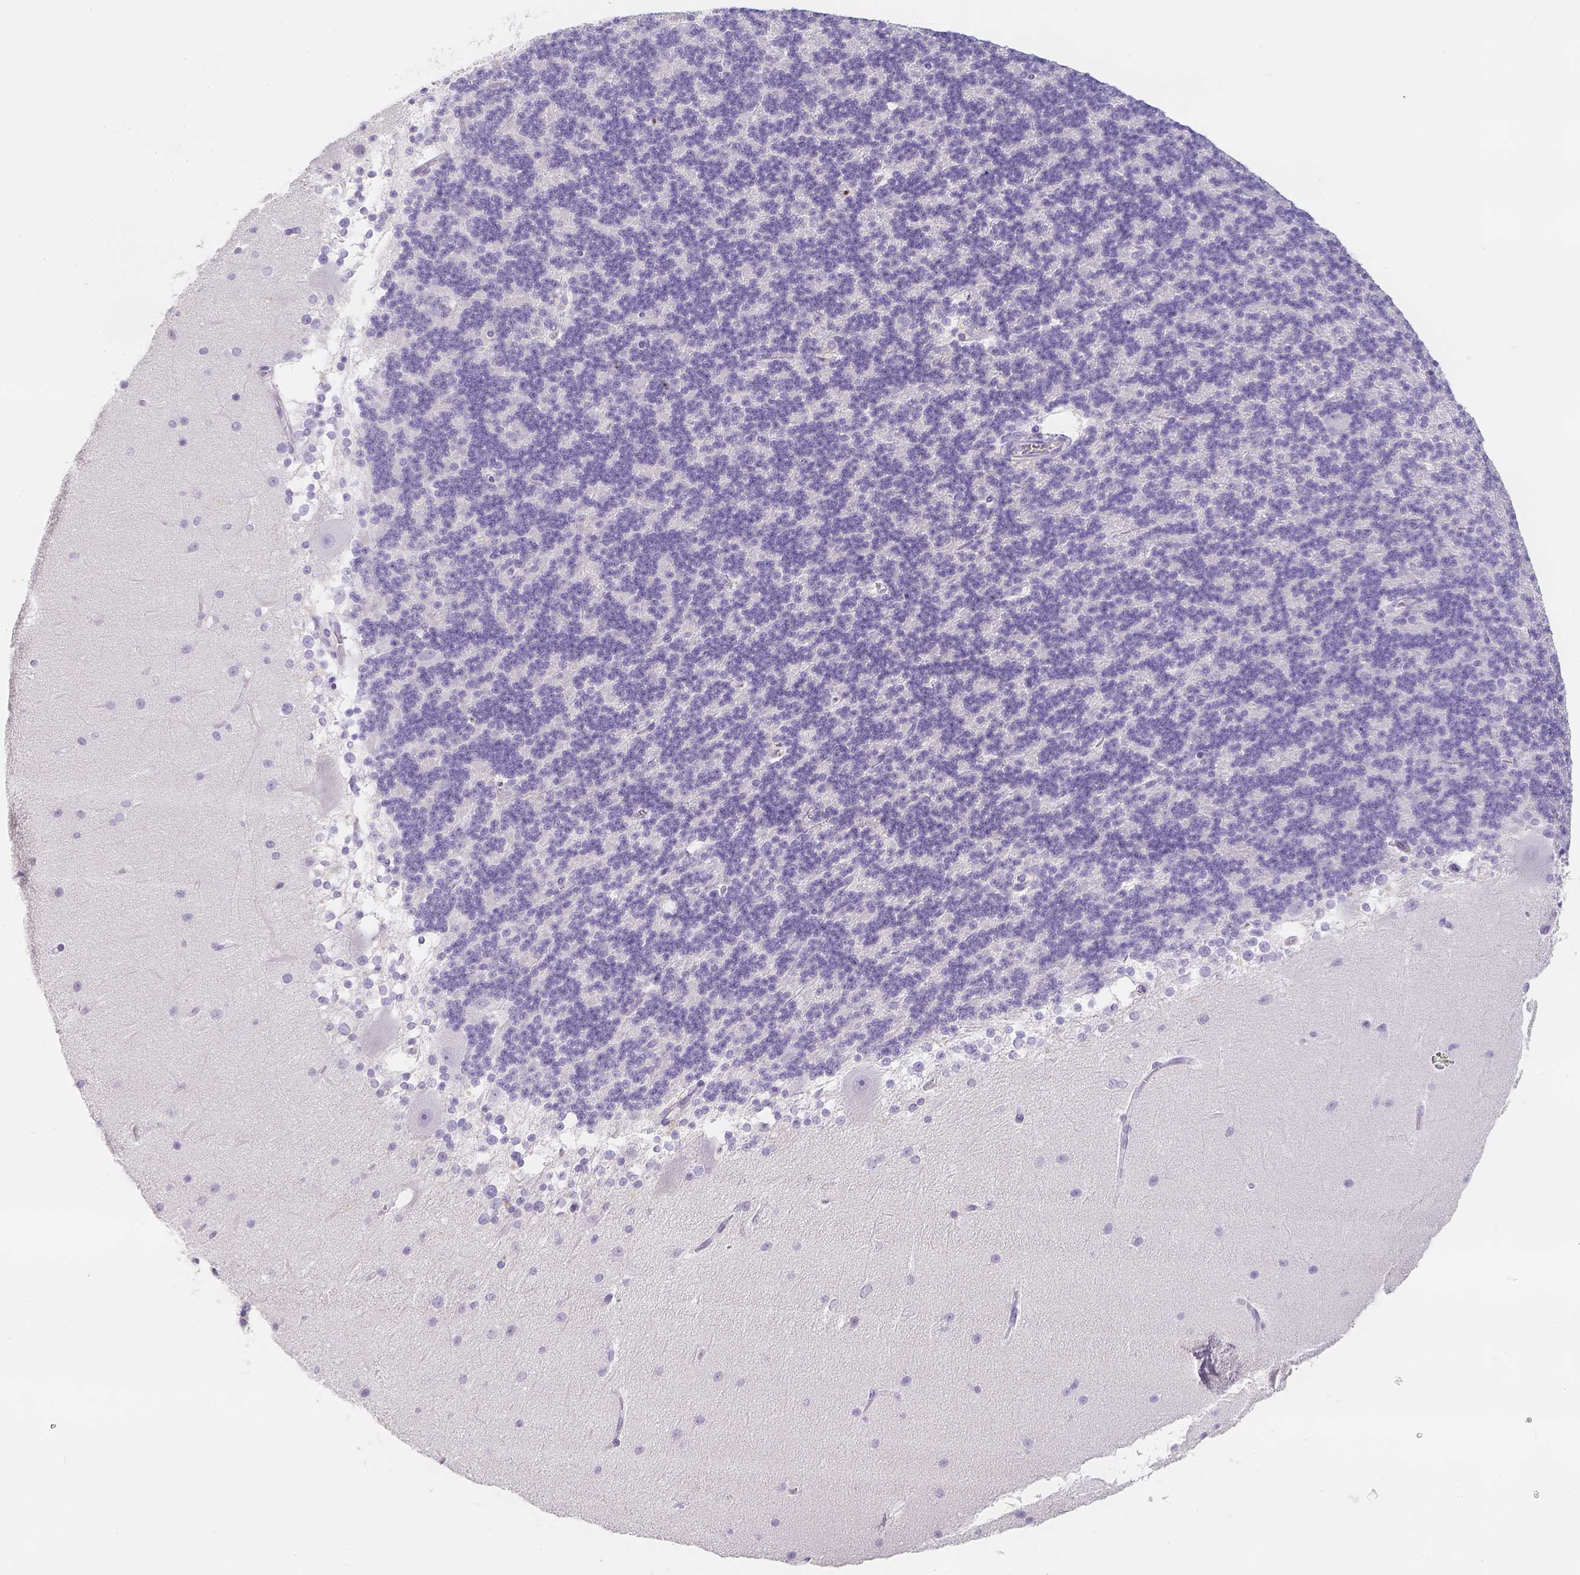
{"staining": {"intensity": "negative", "quantity": "none", "location": "none"}, "tissue": "cerebellum", "cell_type": "Cells in granular layer", "image_type": "normal", "snomed": [{"axis": "morphology", "description": "Normal tissue, NOS"}, {"axis": "topography", "description": "Cerebellum"}], "caption": "Cerebellum stained for a protein using immunohistochemistry demonstrates no positivity cells in granular layer.", "gene": "SLC18A1", "patient": {"sex": "female", "age": 19}}